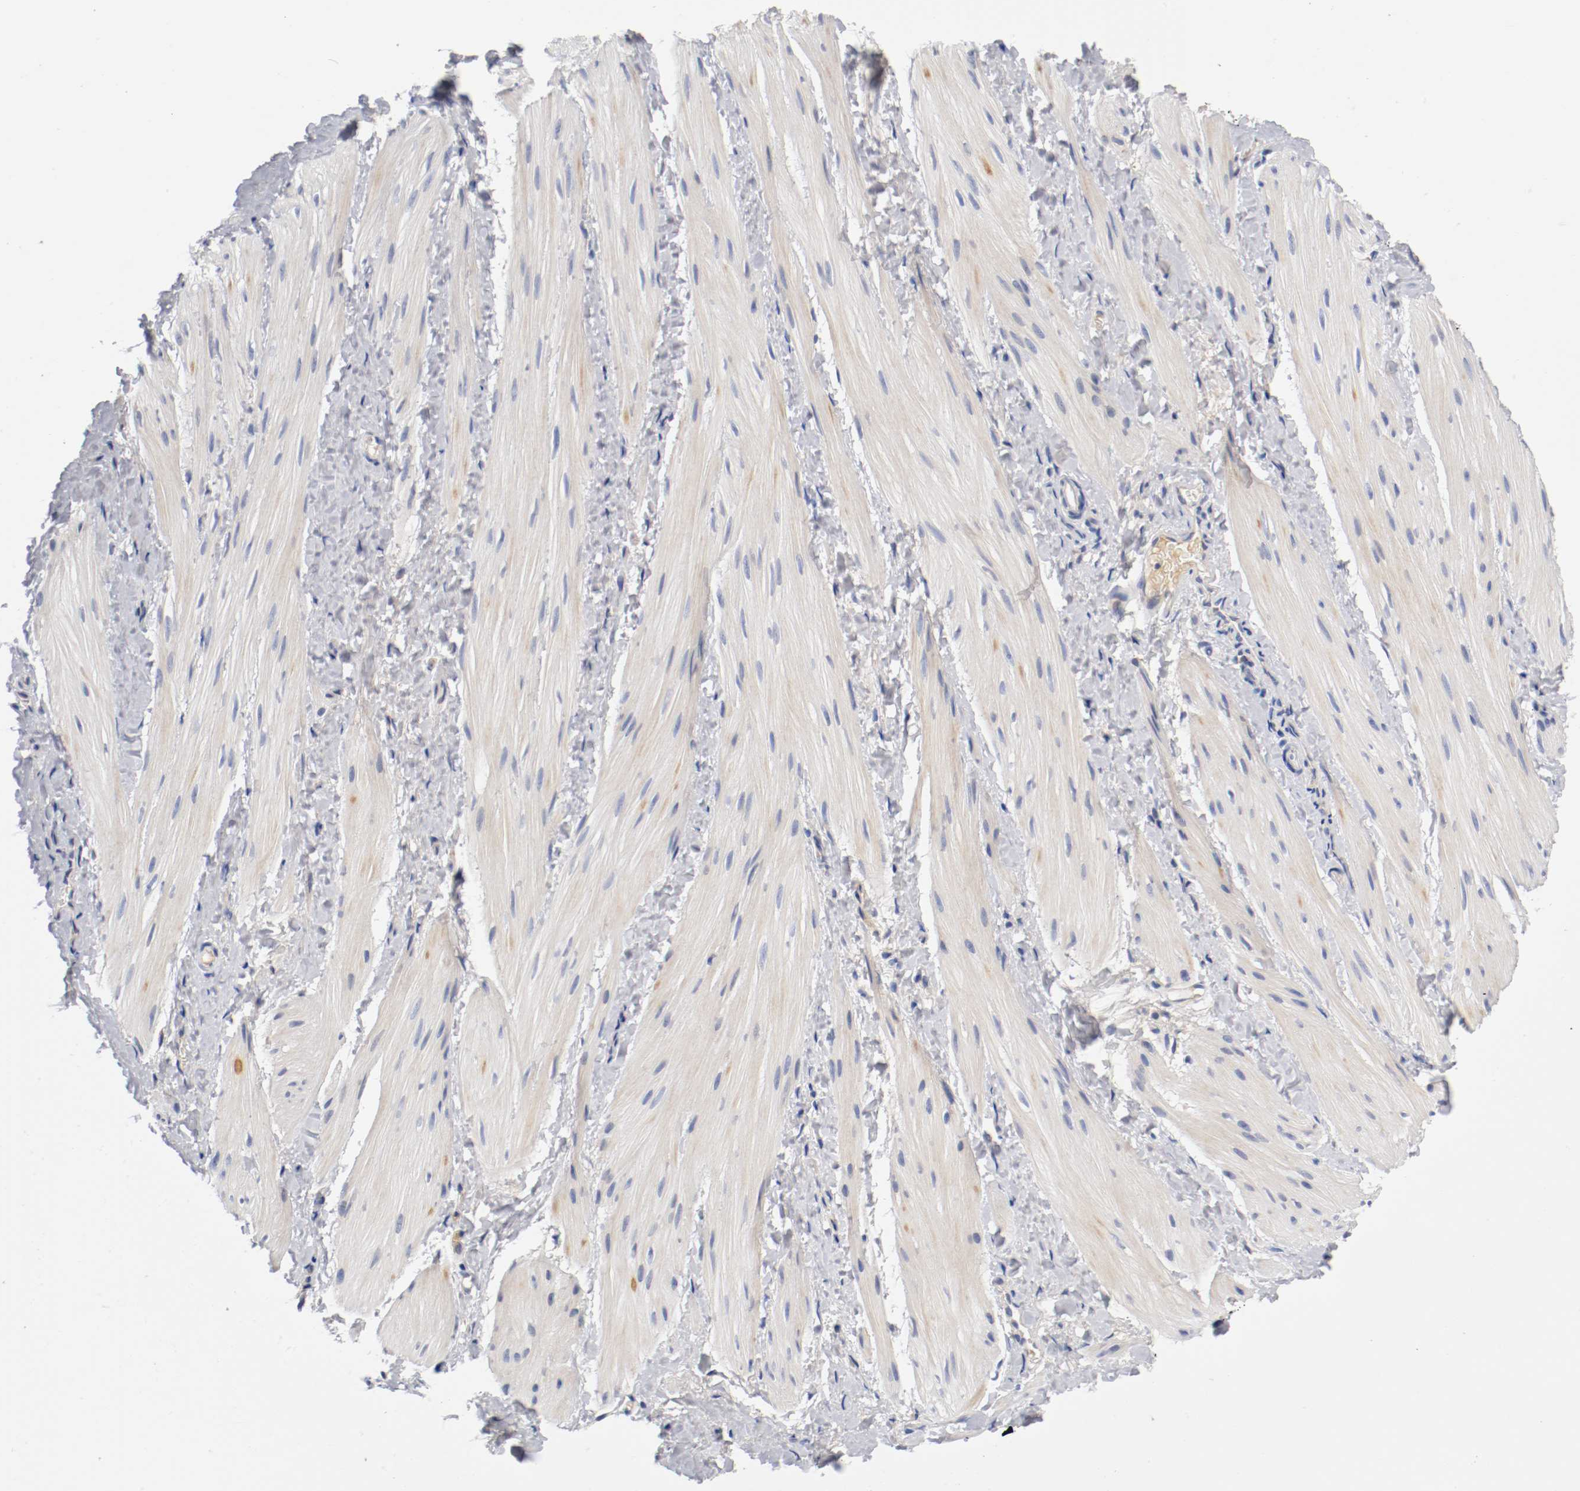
{"staining": {"intensity": "negative", "quantity": "none", "location": "none"}, "tissue": "smooth muscle", "cell_type": "Smooth muscle cells", "image_type": "normal", "snomed": [{"axis": "morphology", "description": "Normal tissue, NOS"}, {"axis": "topography", "description": "Smooth muscle"}], "caption": "A high-resolution photomicrograph shows immunohistochemistry staining of normal smooth muscle, which exhibits no significant positivity in smooth muscle cells. (Immunohistochemistry, brightfield microscopy, high magnification).", "gene": "PCSK6", "patient": {"sex": "male", "age": 16}}